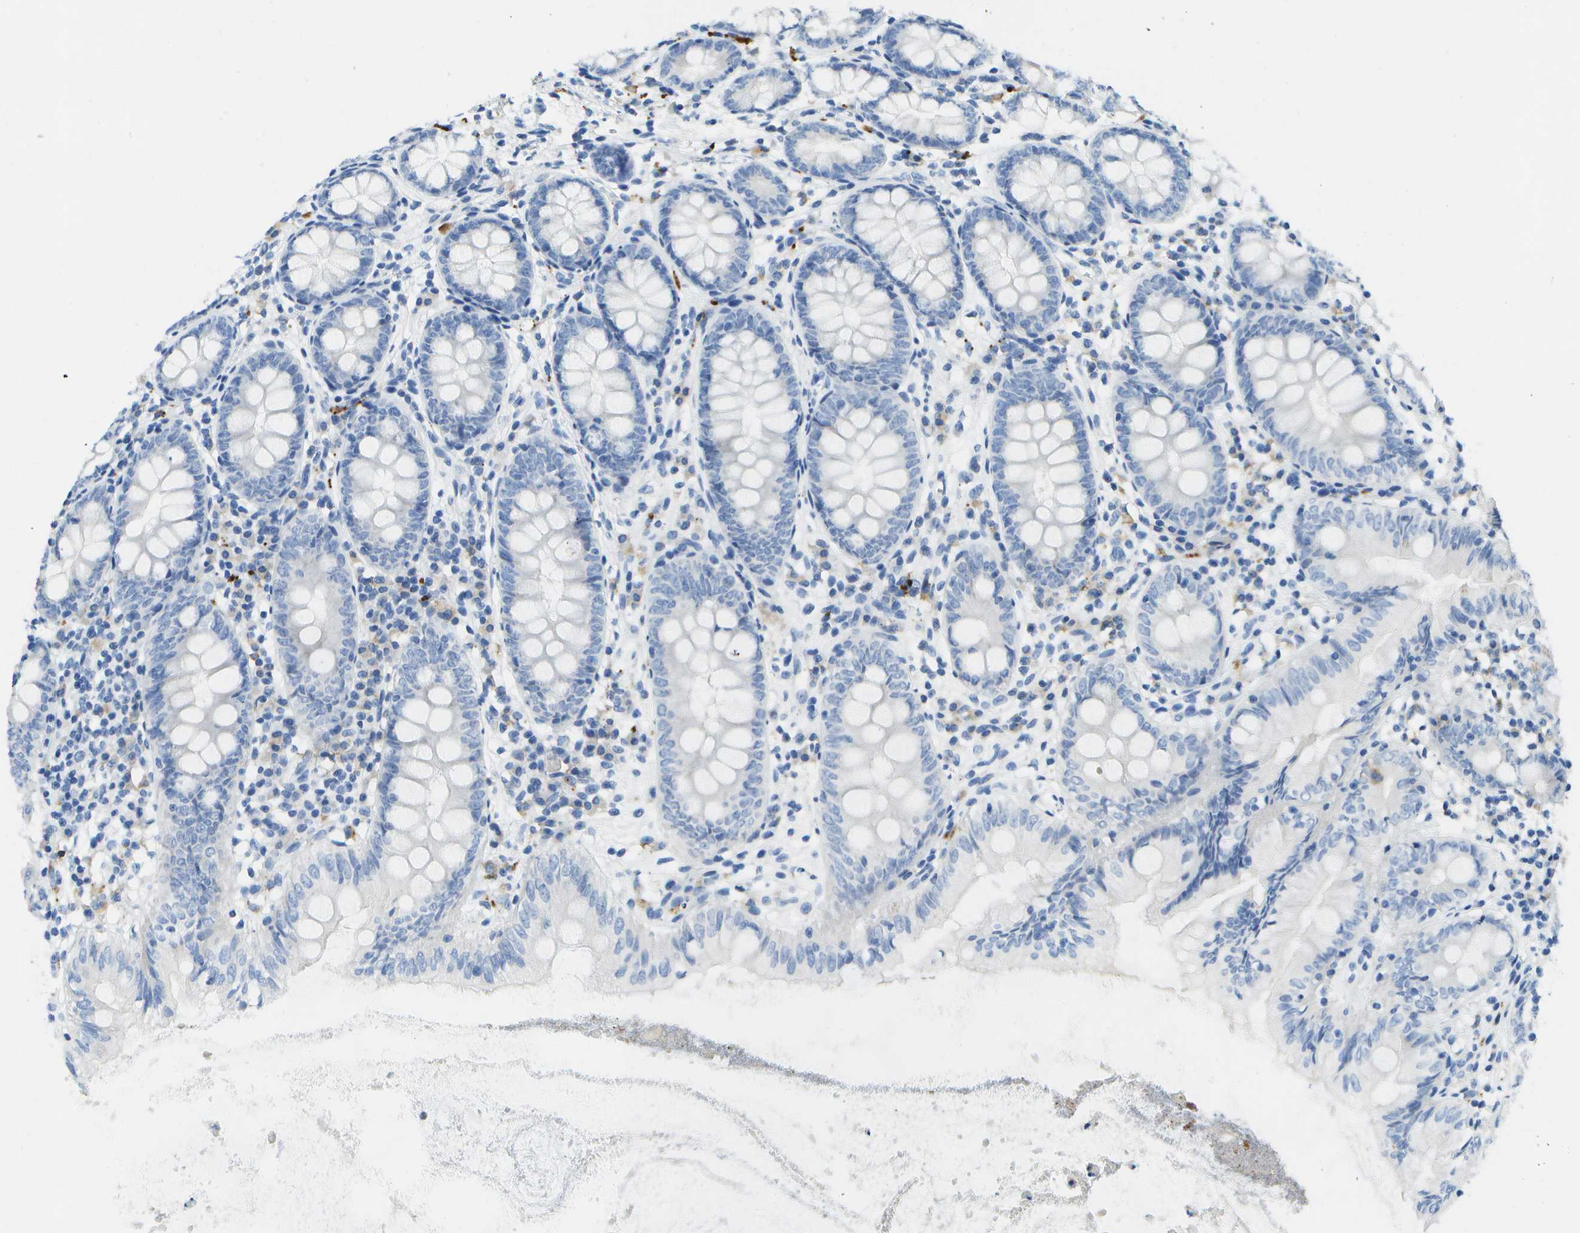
{"staining": {"intensity": "negative", "quantity": "none", "location": "none"}, "tissue": "appendix", "cell_type": "Glandular cells", "image_type": "normal", "snomed": [{"axis": "morphology", "description": "Normal tissue, NOS"}, {"axis": "topography", "description": "Appendix"}], "caption": "An immunohistochemistry photomicrograph of benign appendix is shown. There is no staining in glandular cells of appendix. (Immunohistochemistry (ihc), brightfield microscopy, high magnification).", "gene": "MS4A1", "patient": {"sex": "female", "age": 77}}